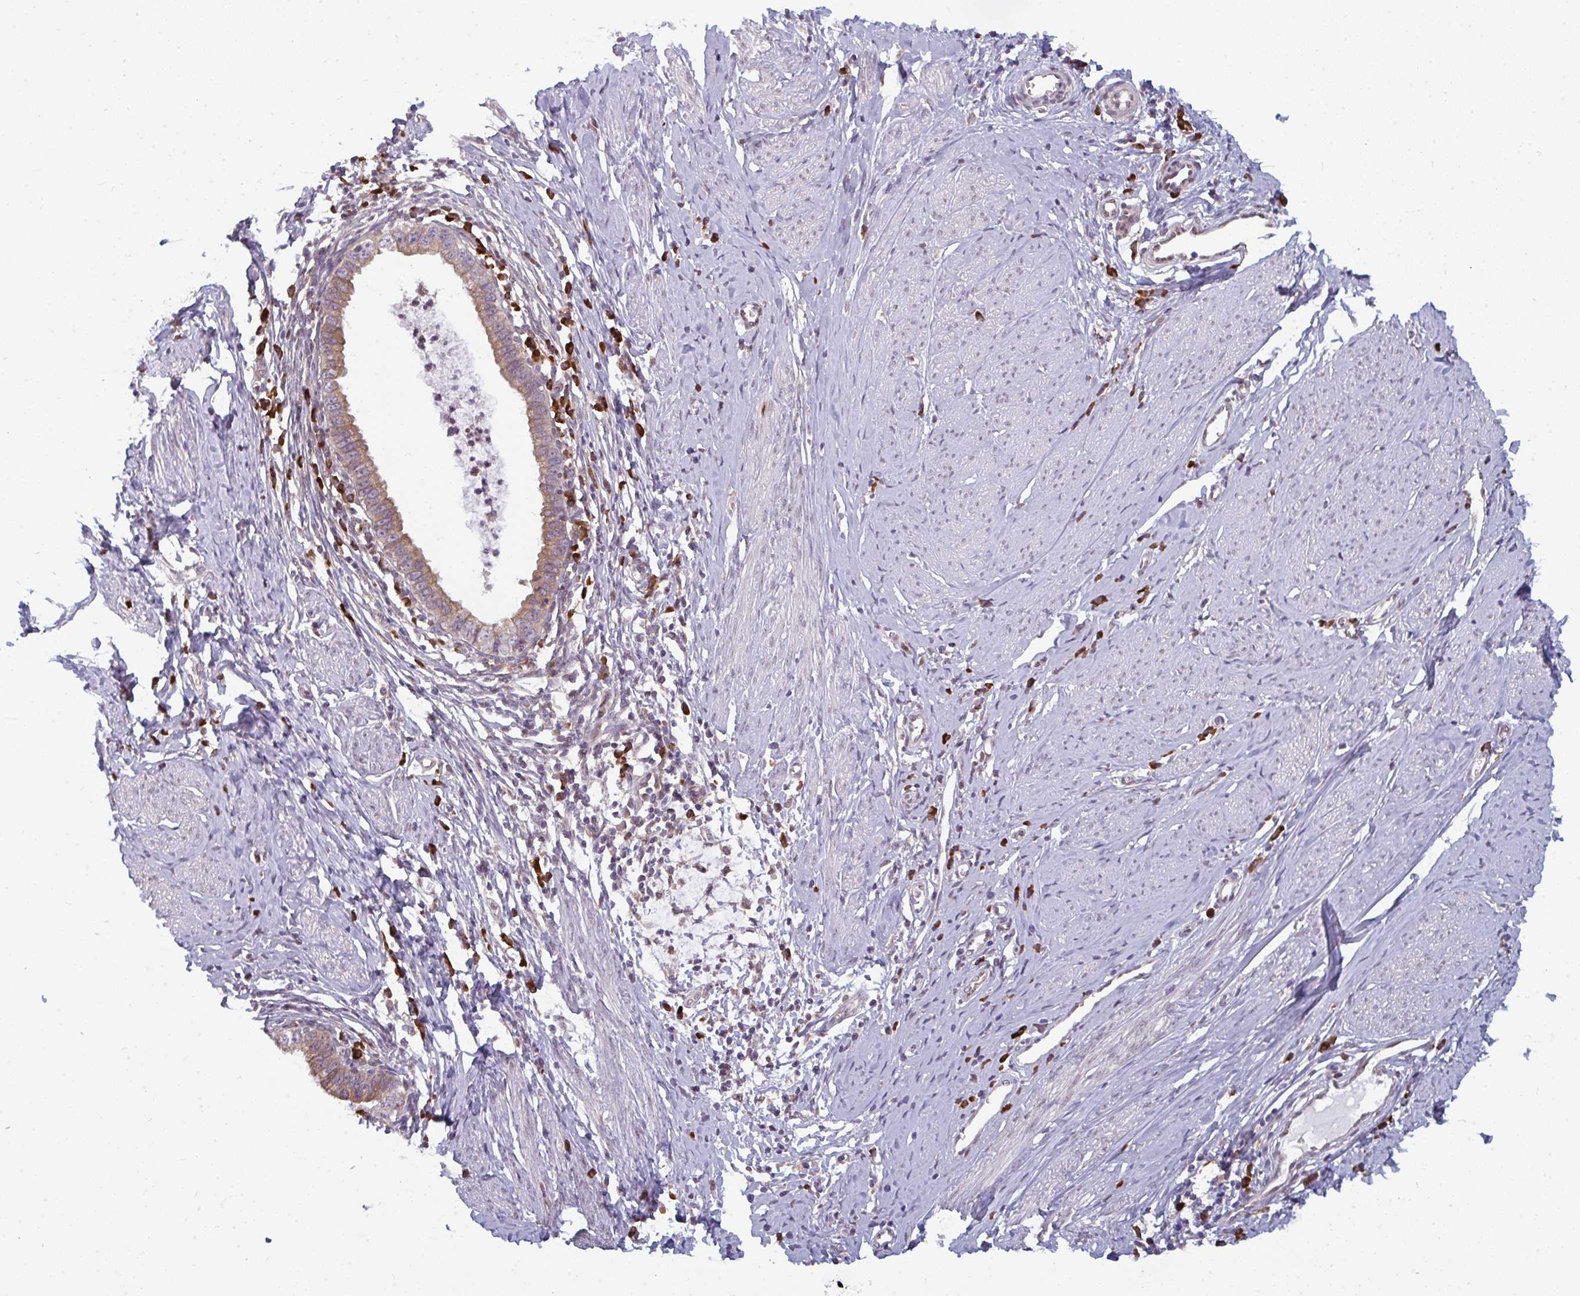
{"staining": {"intensity": "moderate", "quantity": ">75%", "location": "cytoplasmic/membranous"}, "tissue": "cervical cancer", "cell_type": "Tumor cells", "image_type": "cancer", "snomed": [{"axis": "morphology", "description": "Adenocarcinoma, NOS"}, {"axis": "topography", "description": "Cervix"}], "caption": "Human cervical adenocarcinoma stained with a protein marker reveals moderate staining in tumor cells.", "gene": "LYSMD4", "patient": {"sex": "female", "age": 36}}